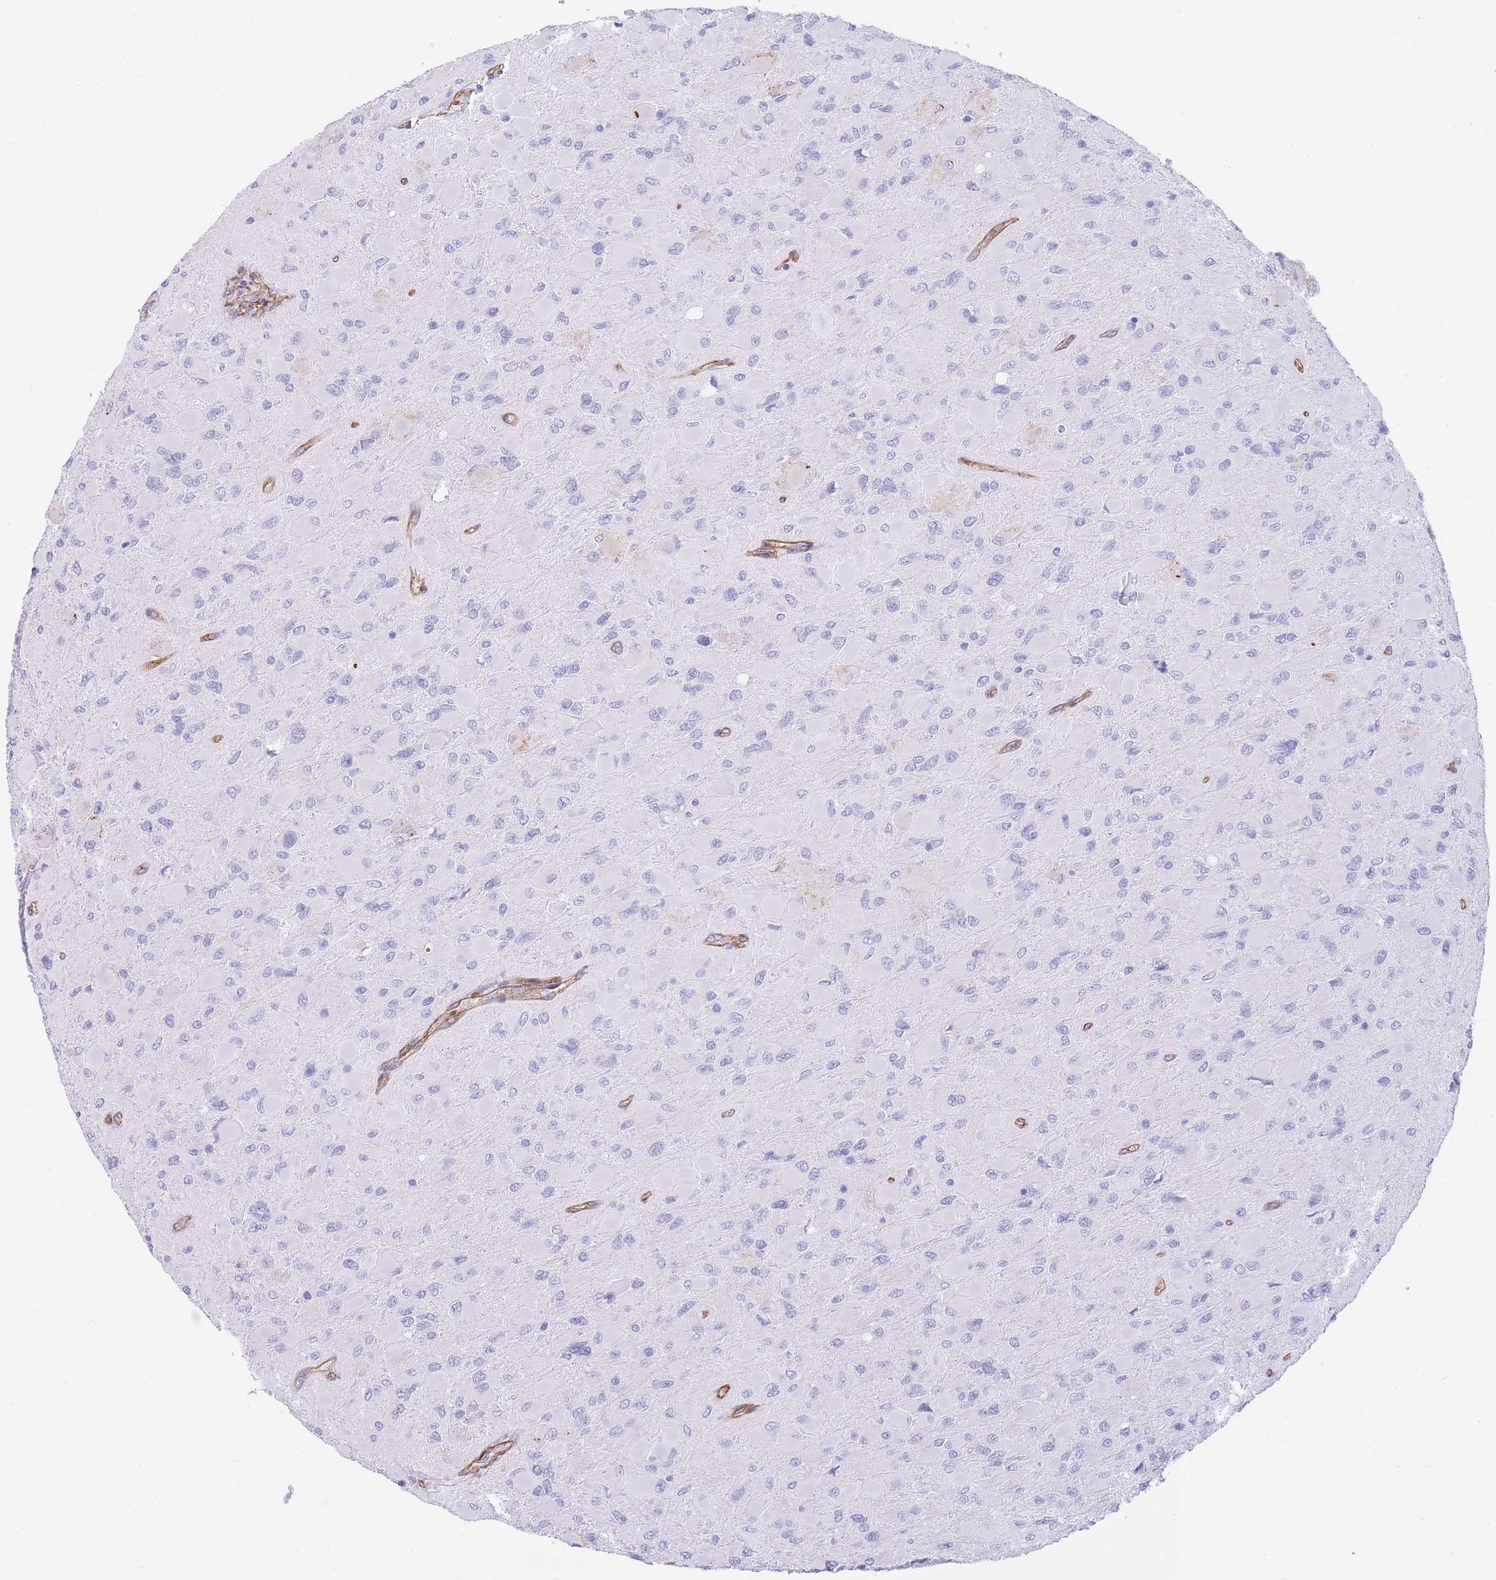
{"staining": {"intensity": "negative", "quantity": "none", "location": "none"}, "tissue": "glioma", "cell_type": "Tumor cells", "image_type": "cancer", "snomed": [{"axis": "morphology", "description": "Glioma, malignant, High grade"}, {"axis": "topography", "description": "Cerebral cortex"}], "caption": "High magnification brightfield microscopy of glioma stained with DAB (3,3'-diaminobenzidine) (brown) and counterstained with hematoxylin (blue): tumor cells show no significant positivity.", "gene": "CAVIN1", "patient": {"sex": "female", "age": 36}}